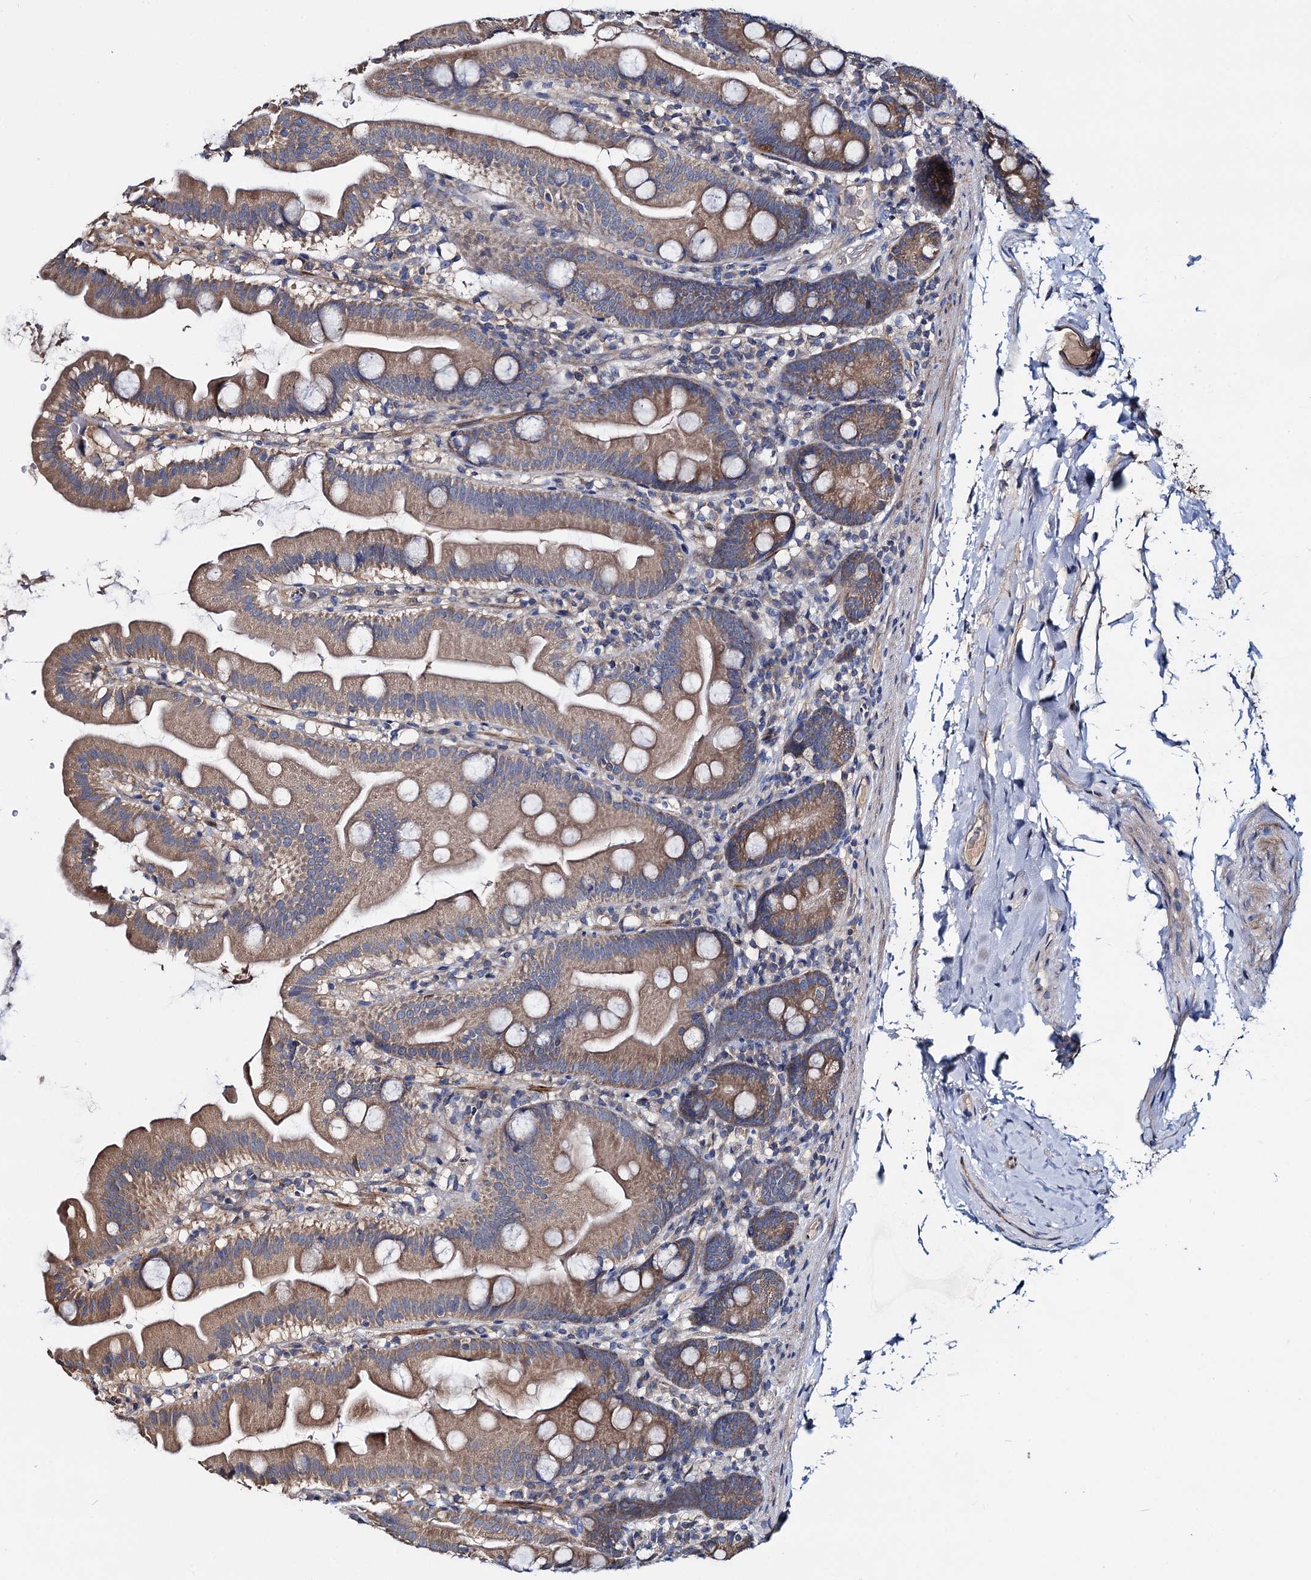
{"staining": {"intensity": "moderate", "quantity": ">75%", "location": "cytoplasmic/membranous"}, "tissue": "small intestine", "cell_type": "Glandular cells", "image_type": "normal", "snomed": [{"axis": "morphology", "description": "Normal tissue, NOS"}, {"axis": "topography", "description": "Small intestine"}], "caption": "Immunohistochemical staining of normal small intestine exhibits >75% levels of moderate cytoplasmic/membranous protein expression in about >75% of glandular cells. (DAB (3,3'-diaminobenzidine) = brown stain, brightfield microscopy at high magnification).", "gene": "CEP192", "patient": {"sex": "female", "age": 68}}